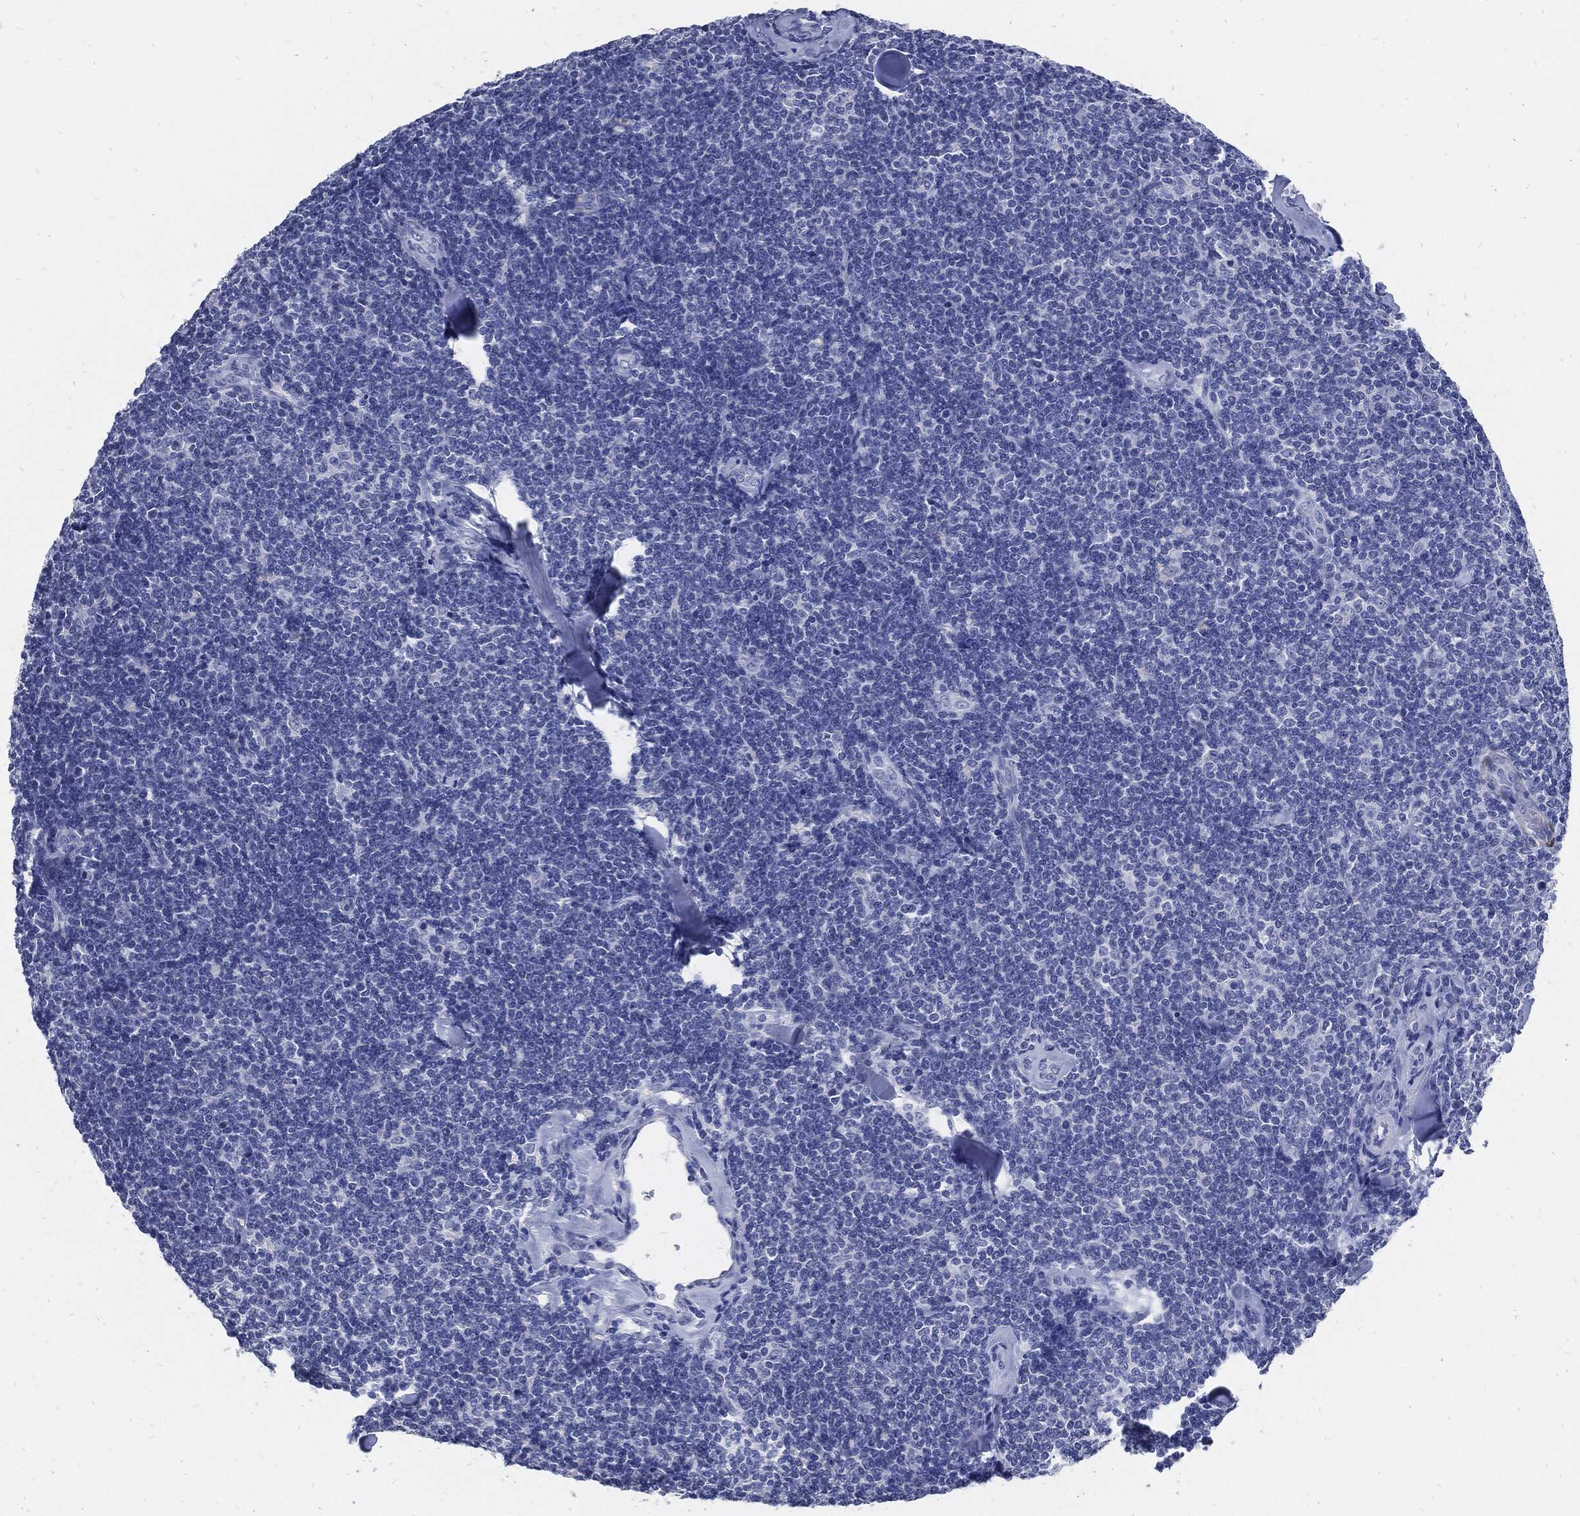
{"staining": {"intensity": "negative", "quantity": "none", "location": "none"}, "tissue": "lymphoma", "cell_type": "Tumor cells", "image_type": "cancer", "snomed": [{"axis": "morphology", "description": "Malignant lymphoma, non-Hodgkin's type, Low grade"}, {"axis": "topography", "description": "Lymph node"}], "caption": "Tumor cells show no significant staining in lymphoma.", "gene": "FABP4", "patient": {"sex": "female", "age": 56}}